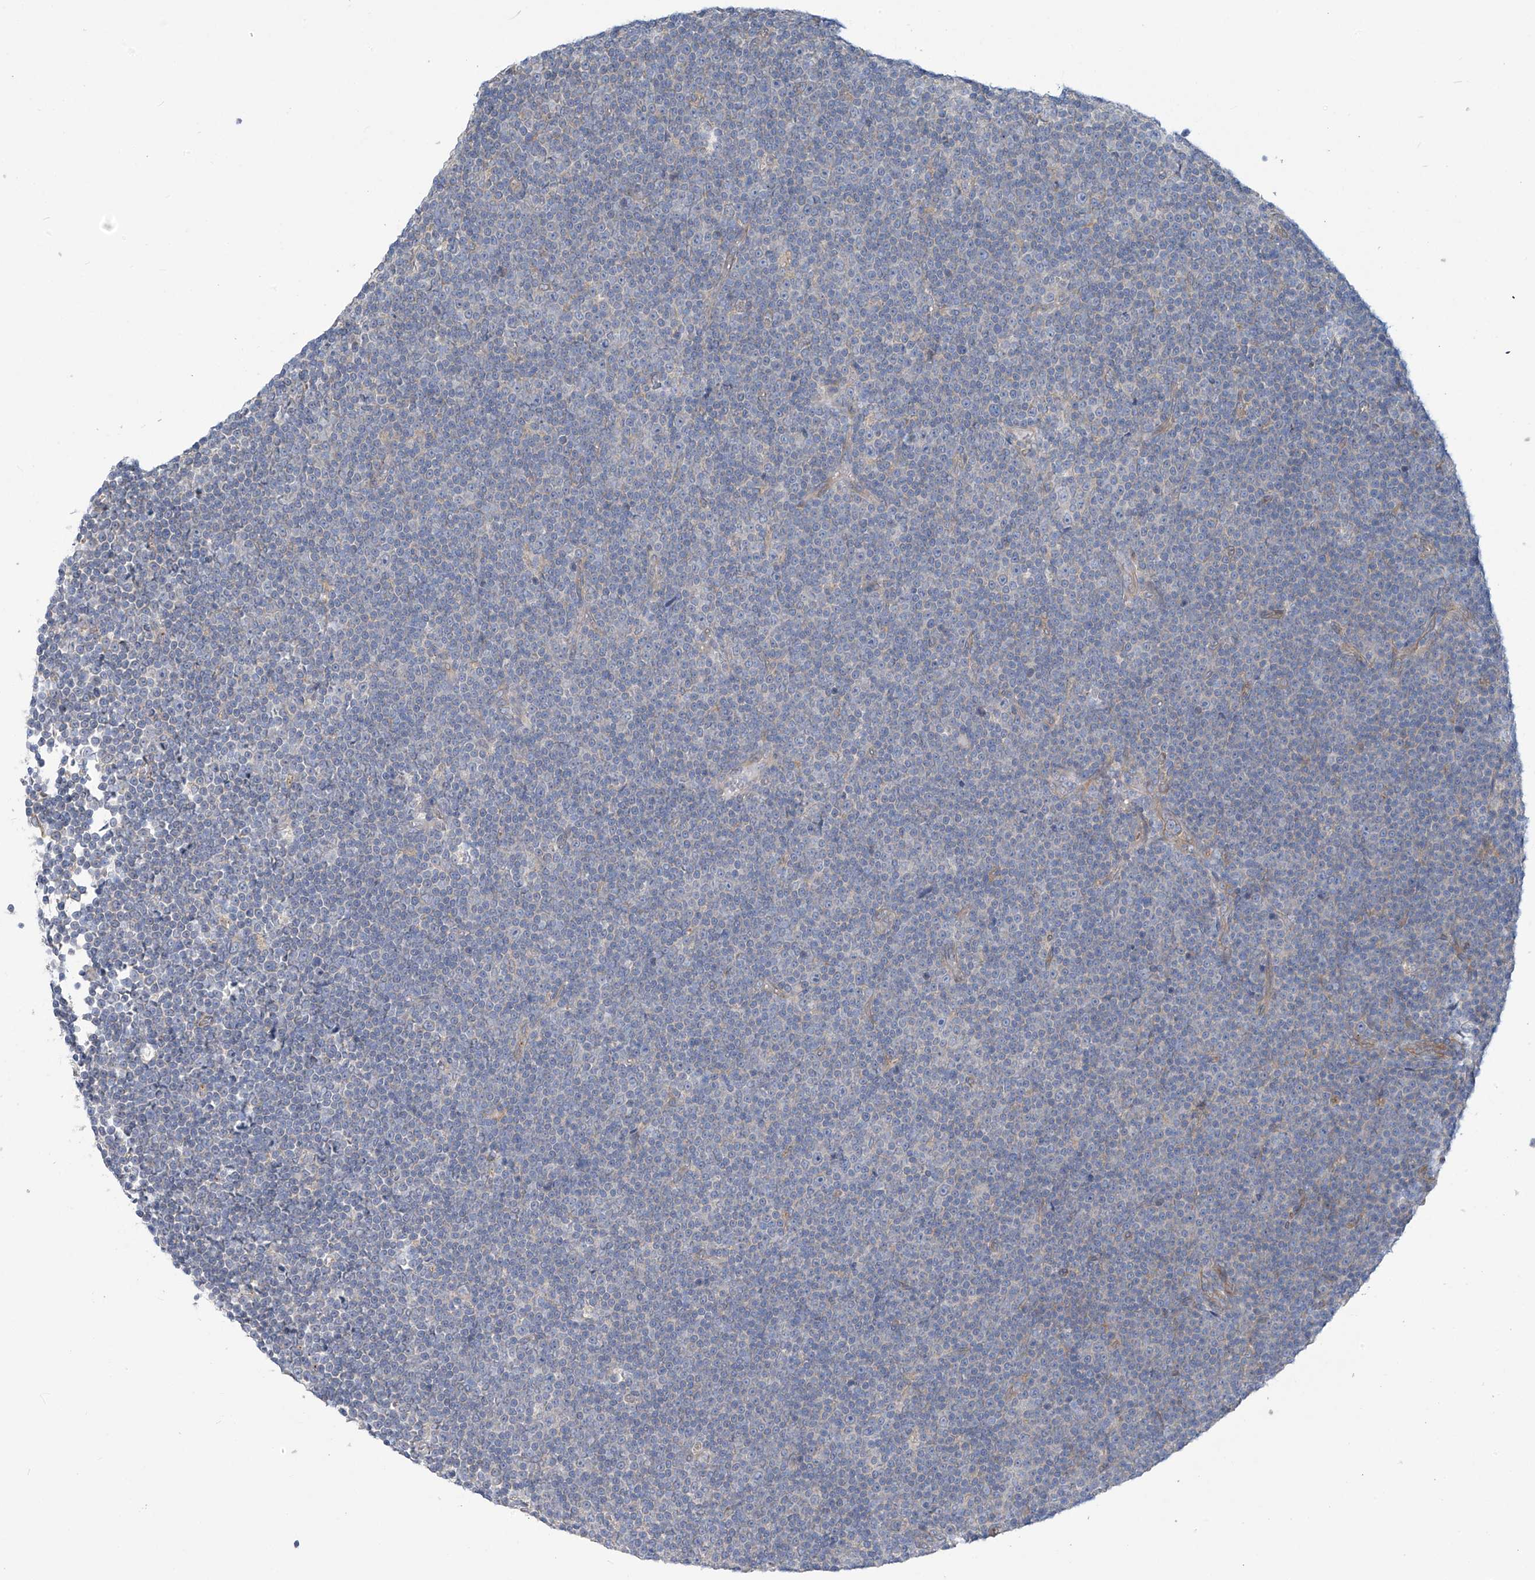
{"staining": {"intensity": "negative", "quantity": "none", "location": "none"}, "tissue": "lymphoma", "cell_type": "Tumor cells", "image_type": "cancer", "snomed": [{"axis": "morphology", "description": "Malignant lymphoma, non-Hodgkin's type, Low grade"}, {"axis": "topography", "description": "Lymph node"}], "caption": "Immunohistochemistry (IHC) histopathology image of malignant lymphoma, non-Hodgkin's type (low-grade) stained for a protein (brown), which exhibits no expression in tumor cells. (IHC, brightfield microscopy, high magnification).", "gene": "ADAT2", "patient": {"sex": "female", "age": 67}}